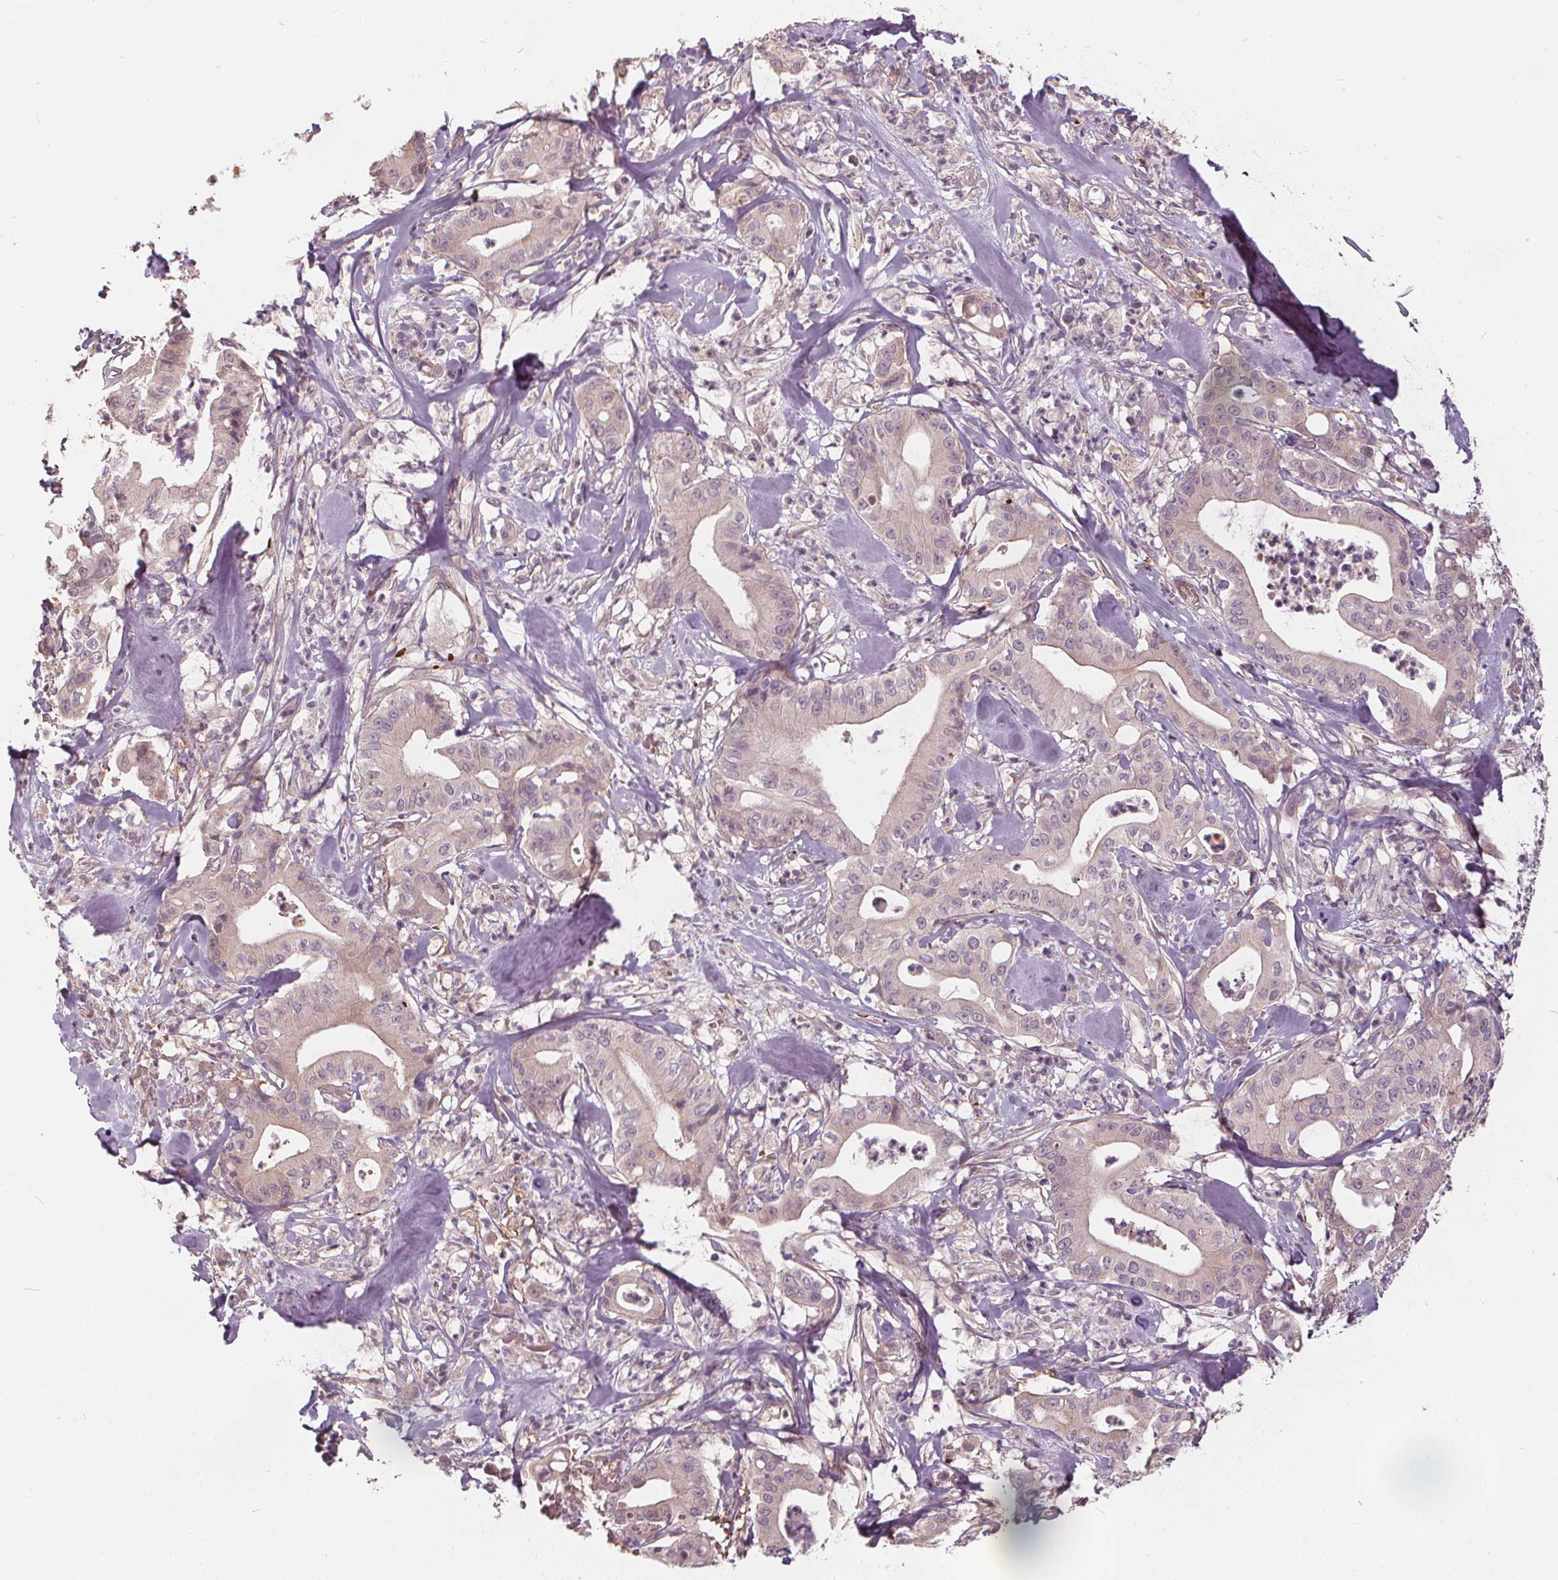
{"staining": {"intensity": "weak", "quantity": "<25%", "location": "cytoplasmic/membranous"}, "tissue": "pancreatic cancer", "cell_type": "Tumor cells", "image_type": "cancer", "snomed": [{"axis": "morphology", "description": "Adenocarcinoma, NOS"}, {"axis": "topography", "description": "Pancreas"}], "caption": "Pancreatic cancer stained for a protein using immunohistochemistry (IHC) exhibits no staining tumor cells.", "gene": "IPO13", "patient": {"sex": "male", "age": 71}}